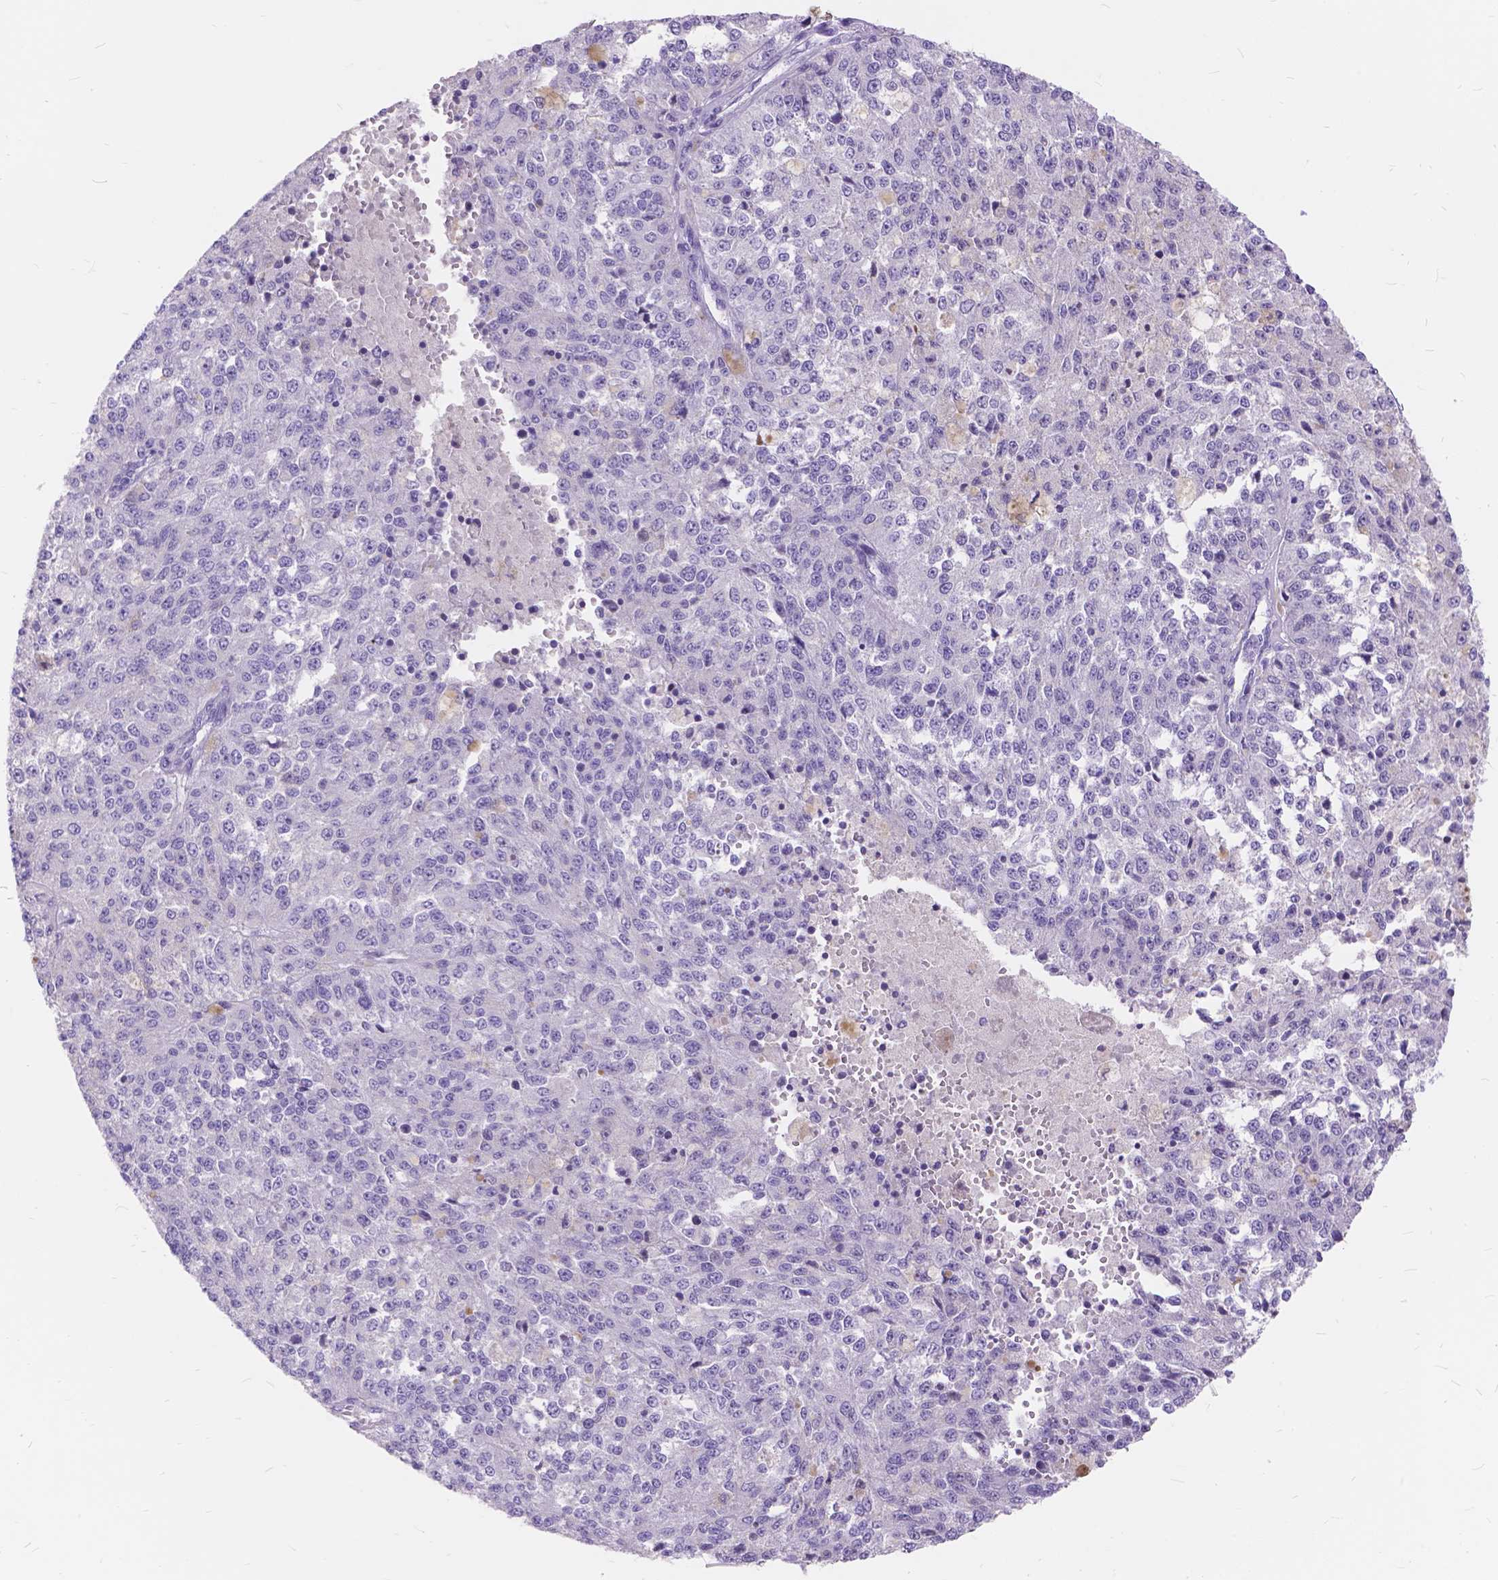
{"staining": {"intensity": "negative", "quantity": "none", "location": "none"}, "tissue": "melanoma", "cell_type": "Tumor cells", "image_type": "cancer", "snomed": [{"axis": "morphology", "description": "Malignant melanoma, Metastatic site"}, {"axis": "topography", "description": "Lymph node"}], "caption": "Protein analysis of malignant melanoma (metastatic site) displays no significant staining in tumor cells.", "gene": "FOXL2", "patient": {"sex": "female", "age": 64}}